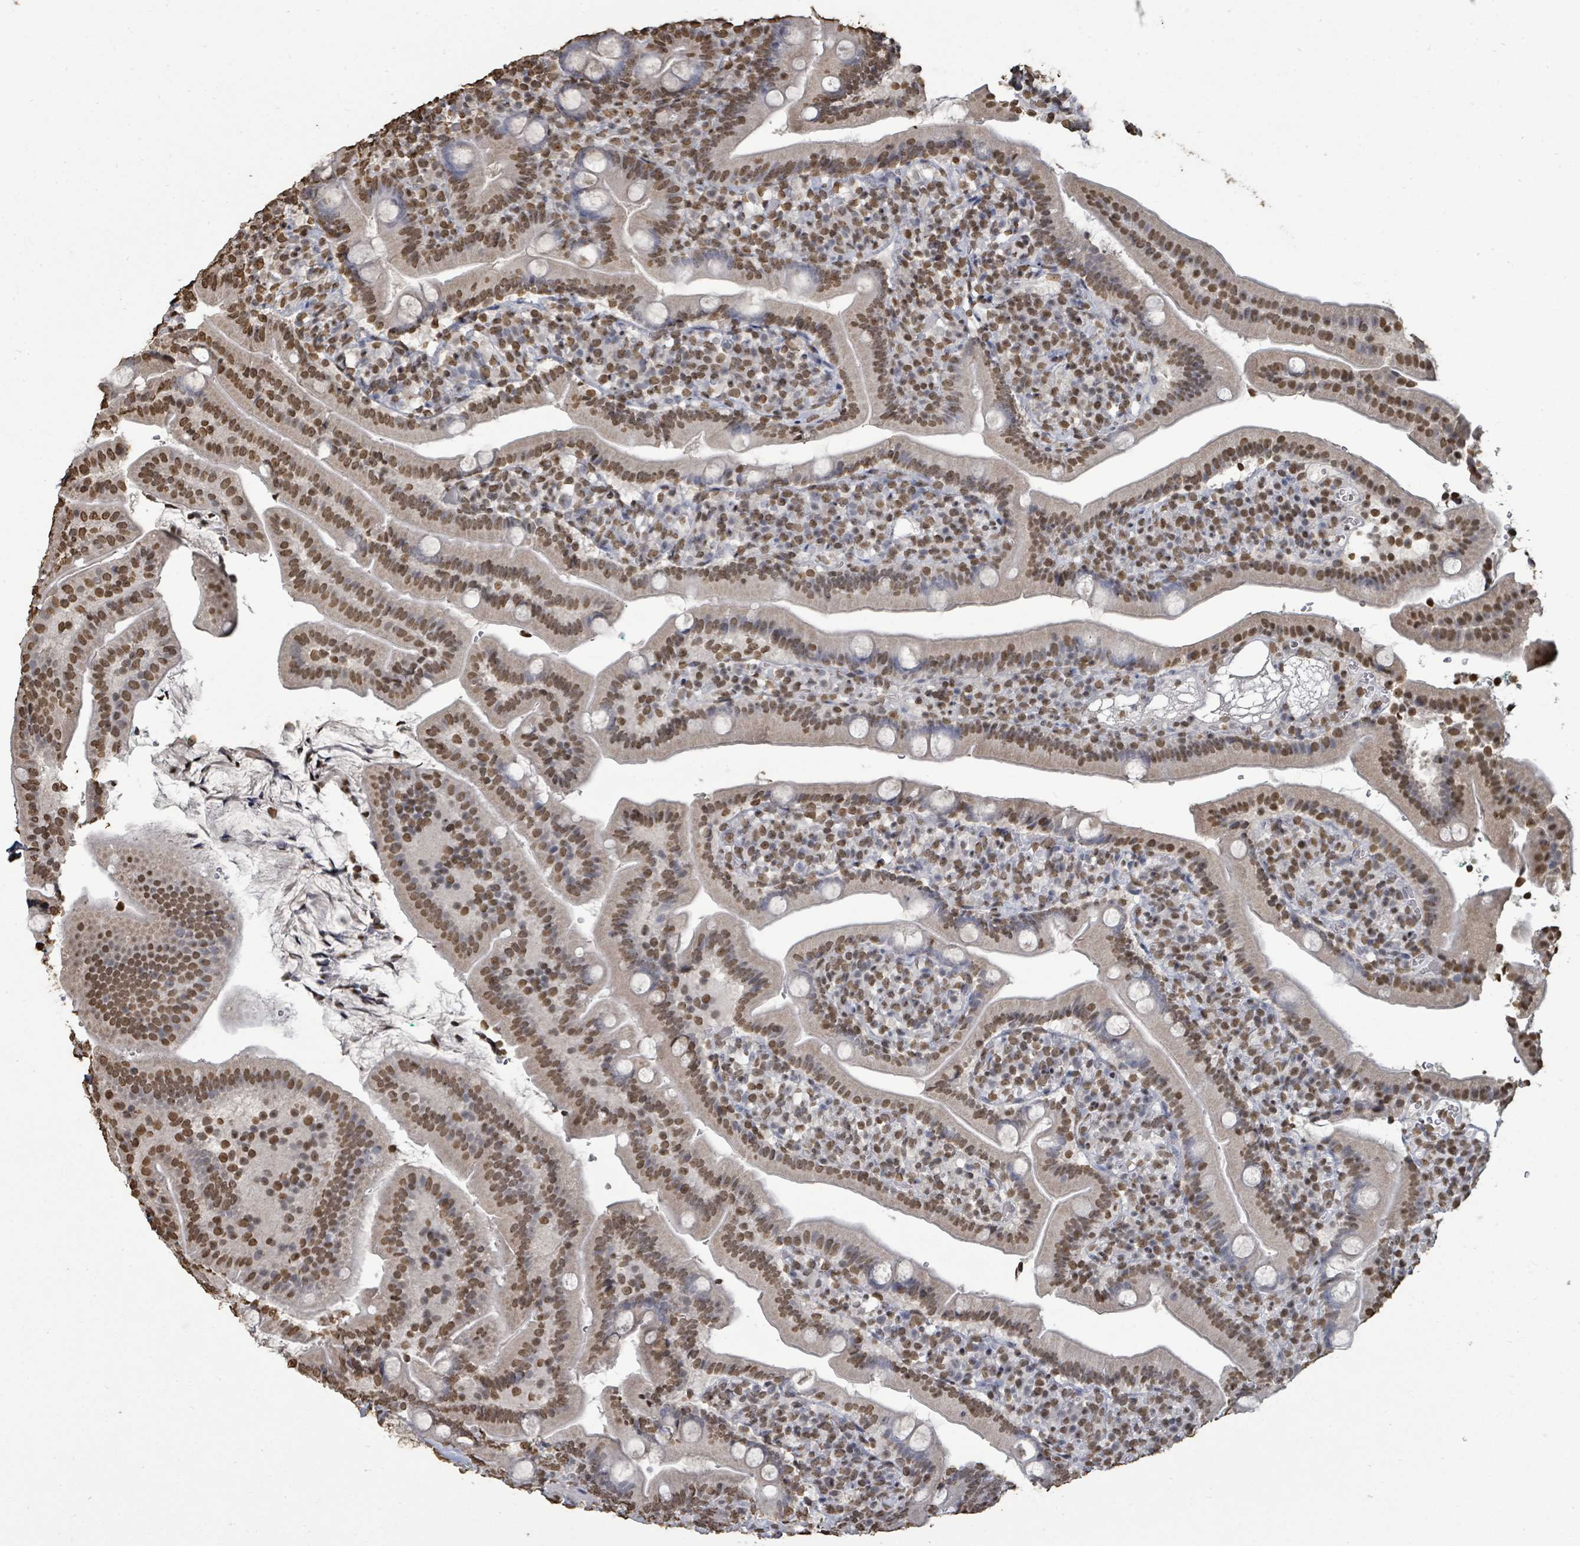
{"staining": {"intensity": "moderate", "quantity": ">75%", "location": "nuclear"}, "tissue": "duodenum", "cell_type": "Glandular cells", "image_type": "normal", "snomed": [{"axis": "morphology", "description": "Normal tissue, NOS"}, {"axis": "topography", "description": "Duodenum"}], "caption": "Moderate nuclear expression for a protein is present in approximately >75% of glandular cells of unremarkable duodenum using immunohistochemistry (IHC).", "gene": "MRPS12", "patient": {"sex": "female", "age": 67}}